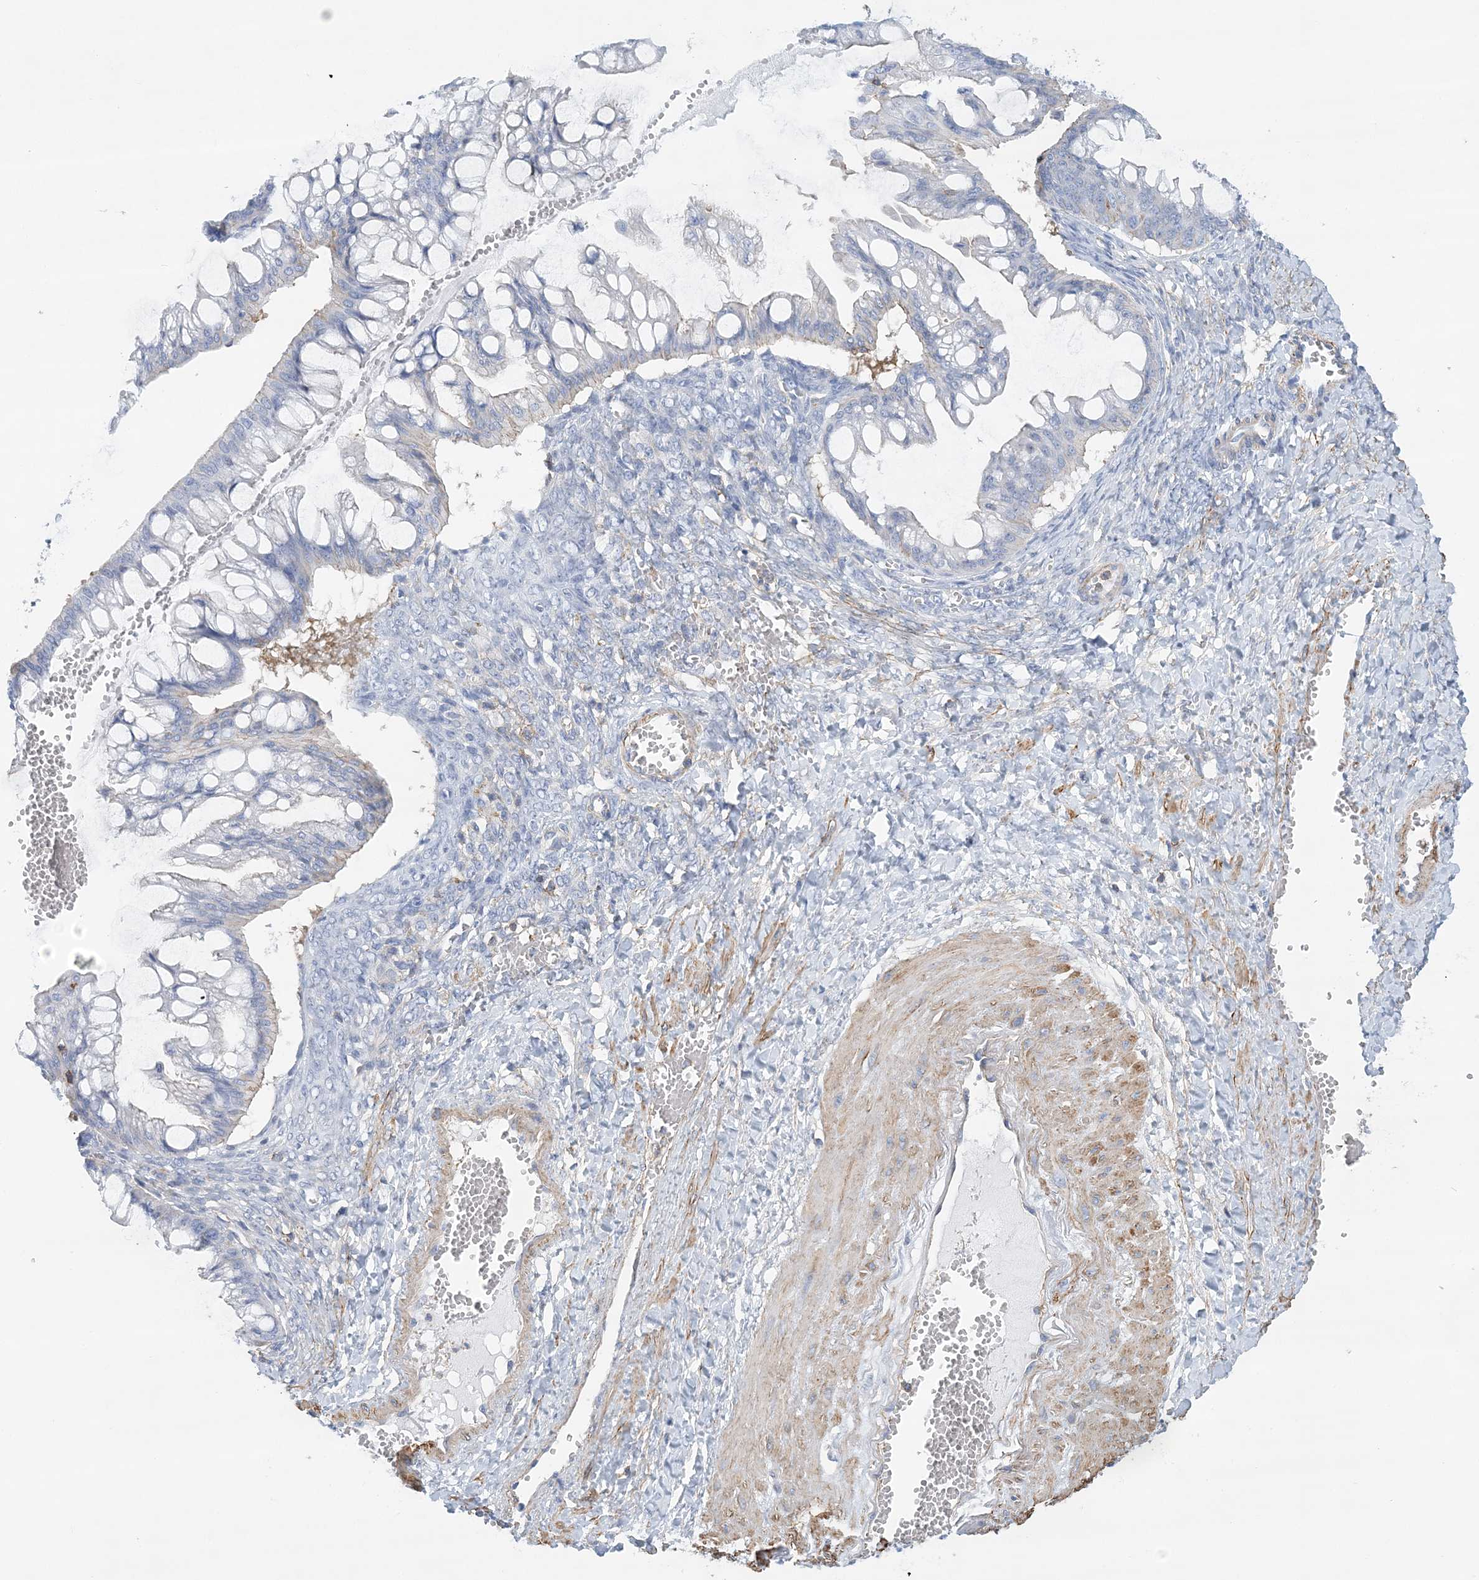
{"staining": {"intensity": "negative", "quantity": "none", "location": "none"}, "tissue": "ovarian cancer", "cell_type": "Tumor cells", "image_type": "cancer", "snomed": [{"axis": "morphology", "description": "Cystadenocarcinoma, mucinous, NOS"}, {"axis": "topography", "description": "Ovary"}], "caption": "A high-resolution micrograph shows immunohistochemistry (IHC) staining of mucinous cystadenocarcinoma (ovarian), which exhibits no significant staining in tumor cells.", "gene": "C11orf21", "patient": {"sex": "female", "age": 73}}